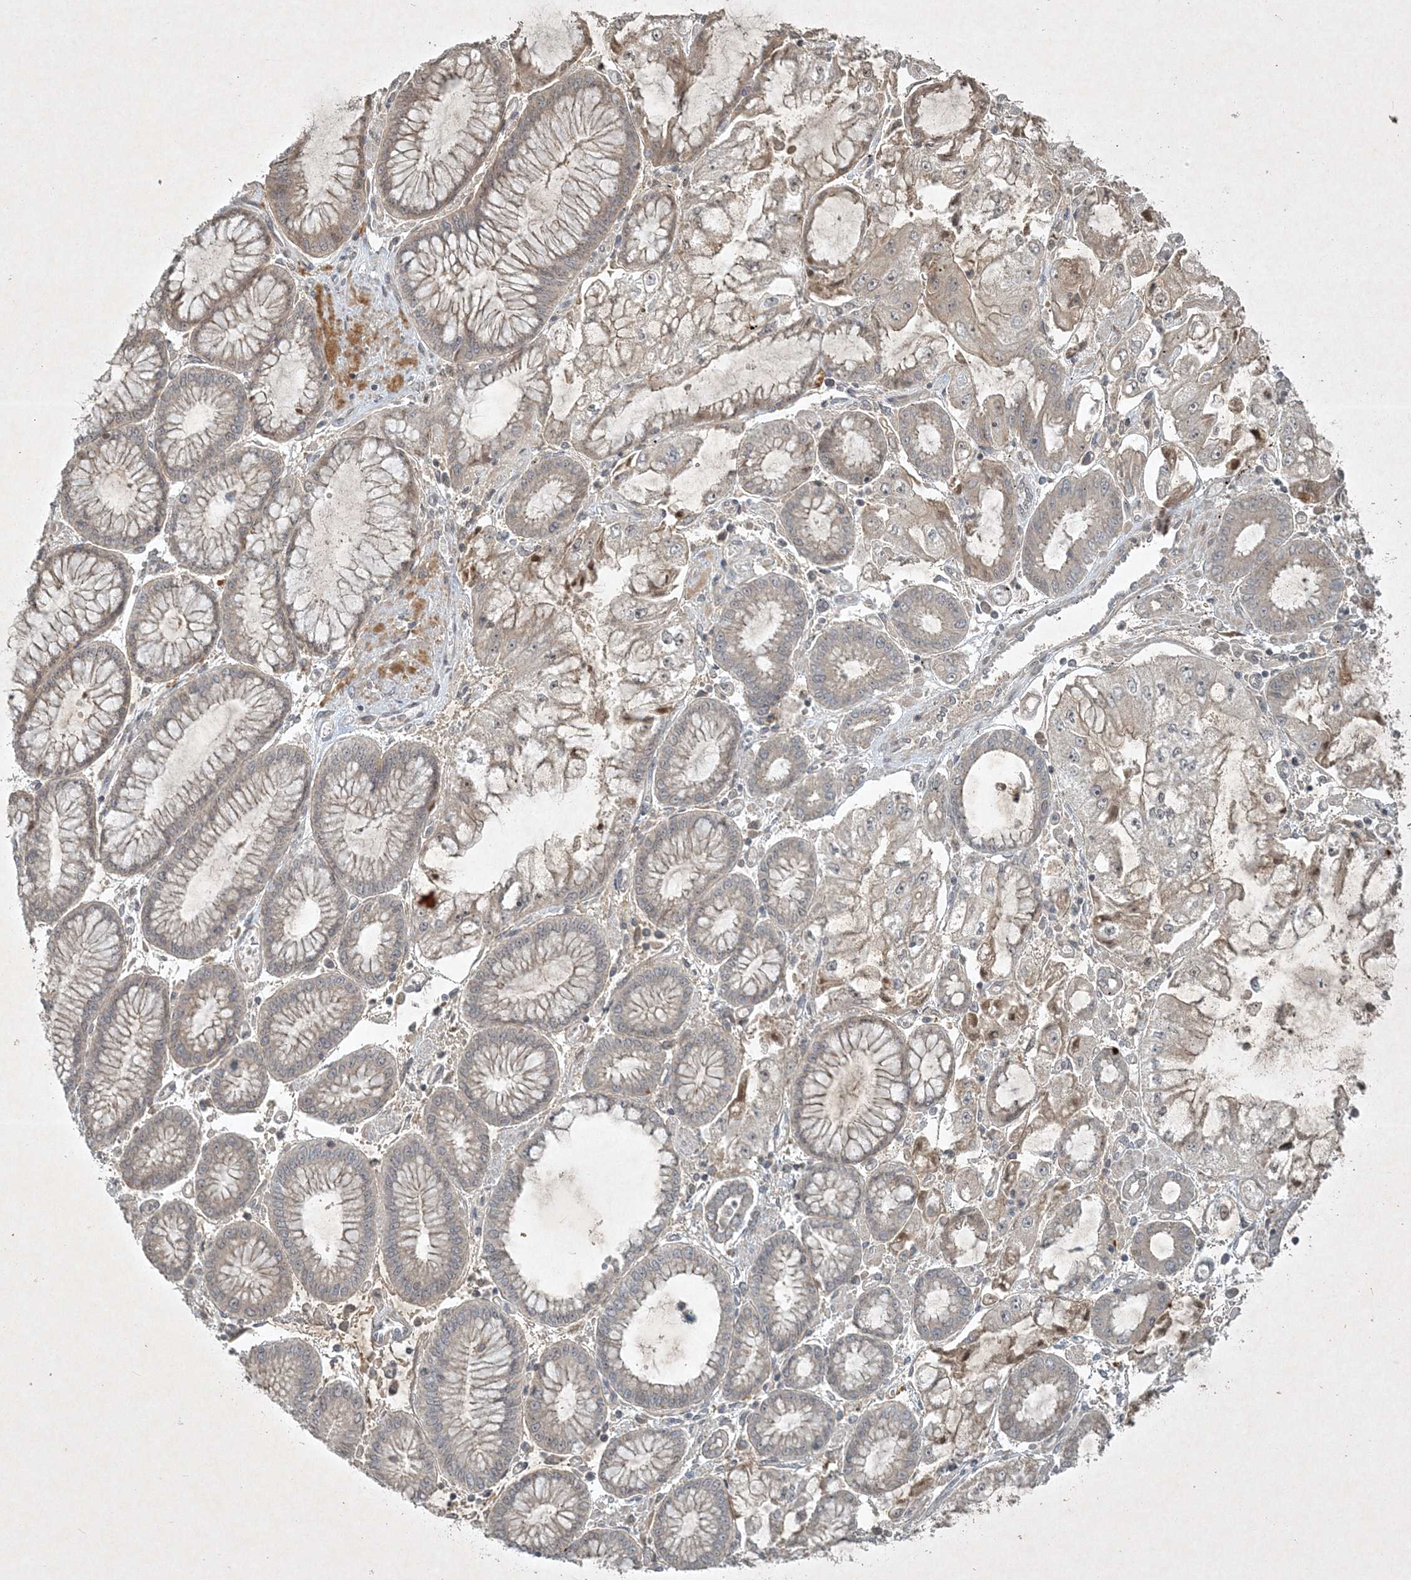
{"staining": {"intensity": "negative", "quantity": "none", "location": "none"}, "tissue": "stomach cancer", "cell_type": "Tumor cells", "image_type": "cancer", "snomed": [{"axis": "morphology", "description": "Adenocarcinoma, NOS"}, {"axis": "topography", "description": "Stomach"}], "caption": "This is a histopathology image of IHC staining of stomach adenocarcinoma, which shows no positivity in tumor cells. Nuclei are stained in blue.", "gene": "TNFAIP6", "patient": {"sex": "male", "age": 76}}